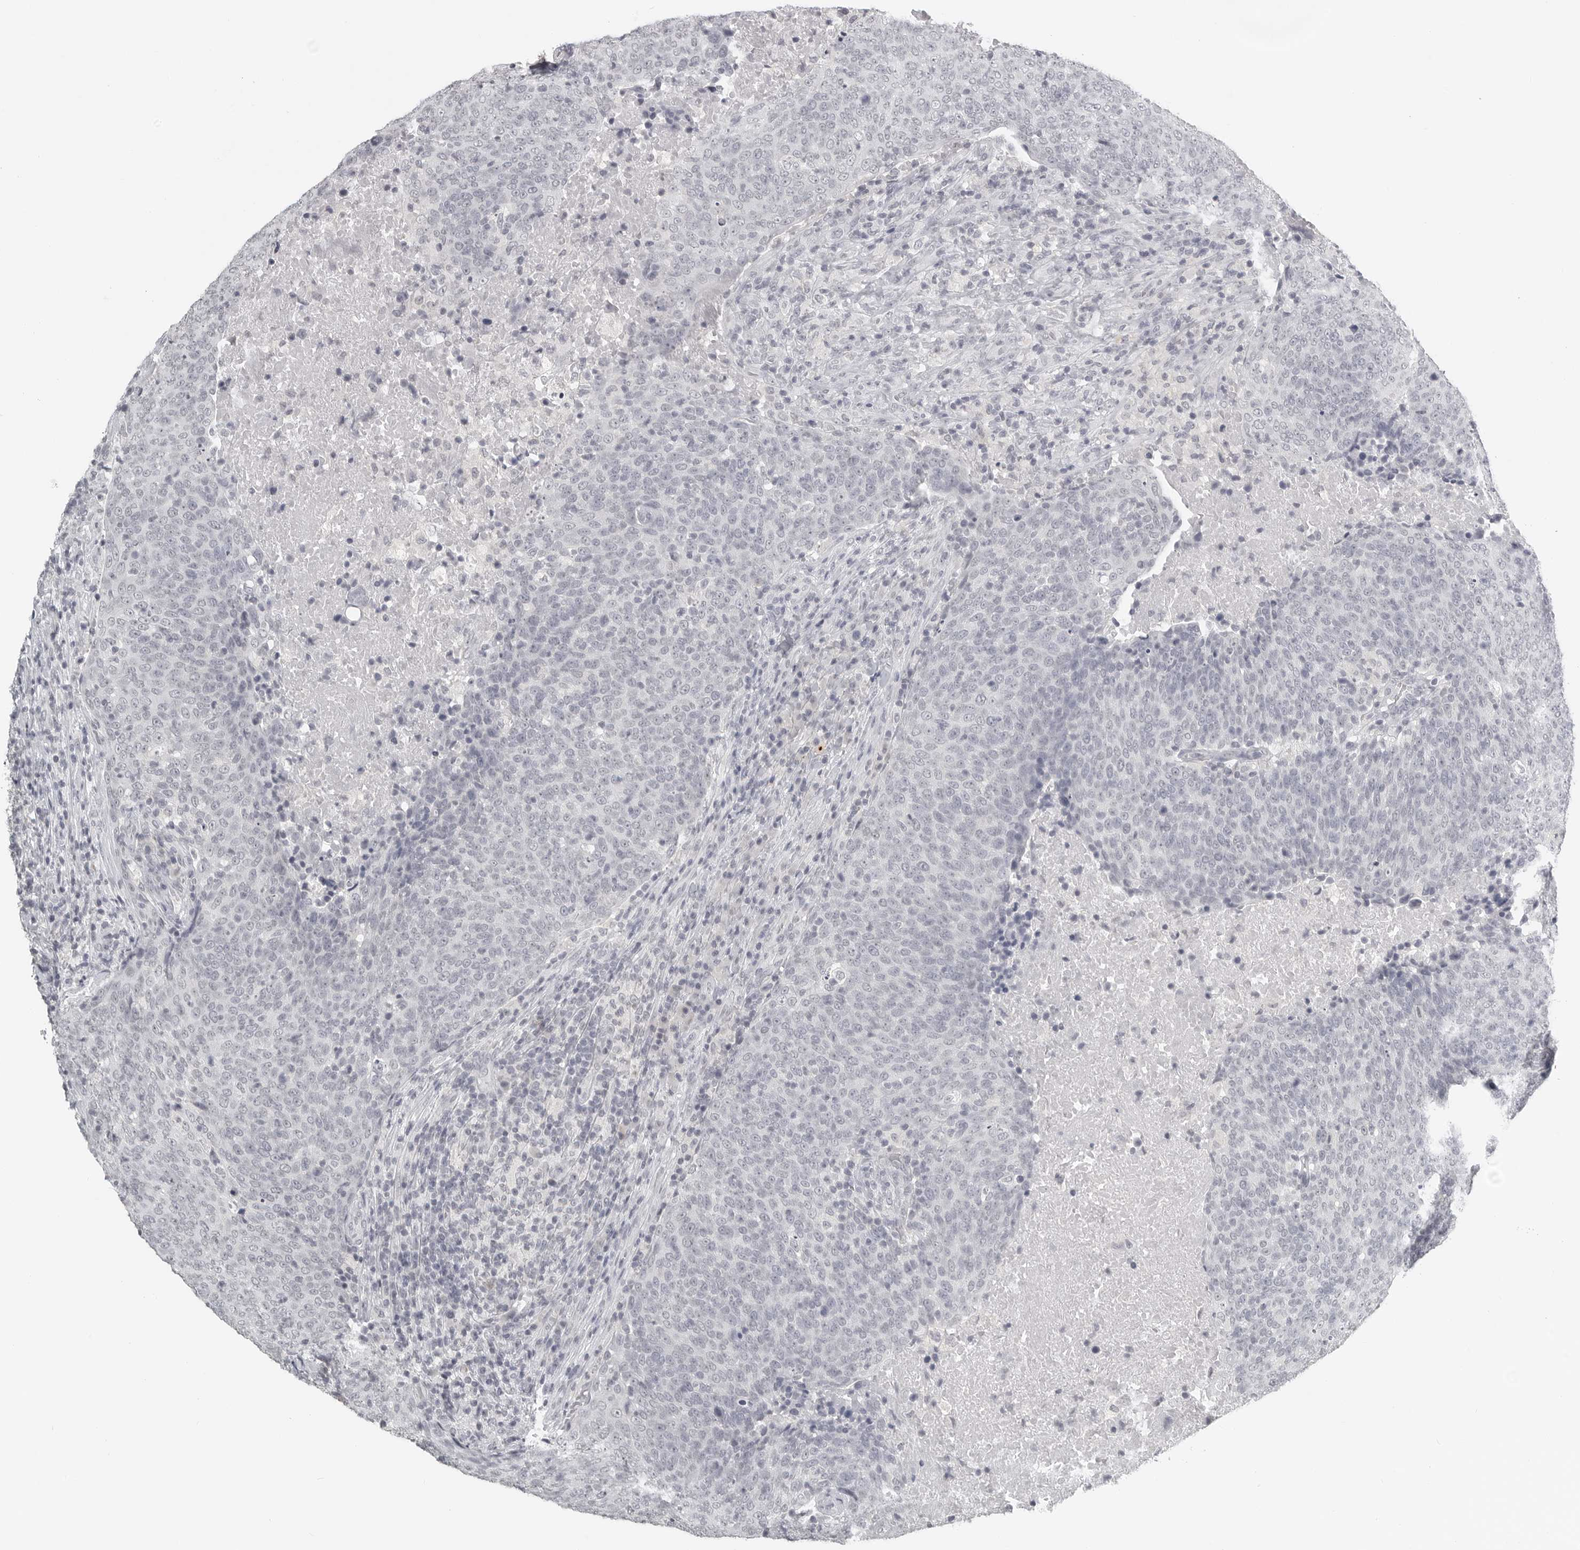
{"staining": {"intensity": "weak", "quantity": "<25%", "location": "nuclear"}, "tissue": "head and neck cancer", "cell_type": "Tumor cells", "image_type": "cancer", "snomed": [{"axis": "morphology", "description": "Squamous cell carcinoma, NOS"}, {"axis": "morphology", "description": "Squamous cell carcinoma, metastatic, NOS"}, {"axis": "topography", "description": "Lymph node"}, {"axis": "topography", "description": "Head-Neck"}], "caption": "Image shows no protein expression in tumor cells of head and neck cancer (squamous cell carcinoma) tissue.", "gene": "BPIFA1", "patient": {"sex": "male", "age": 62}}